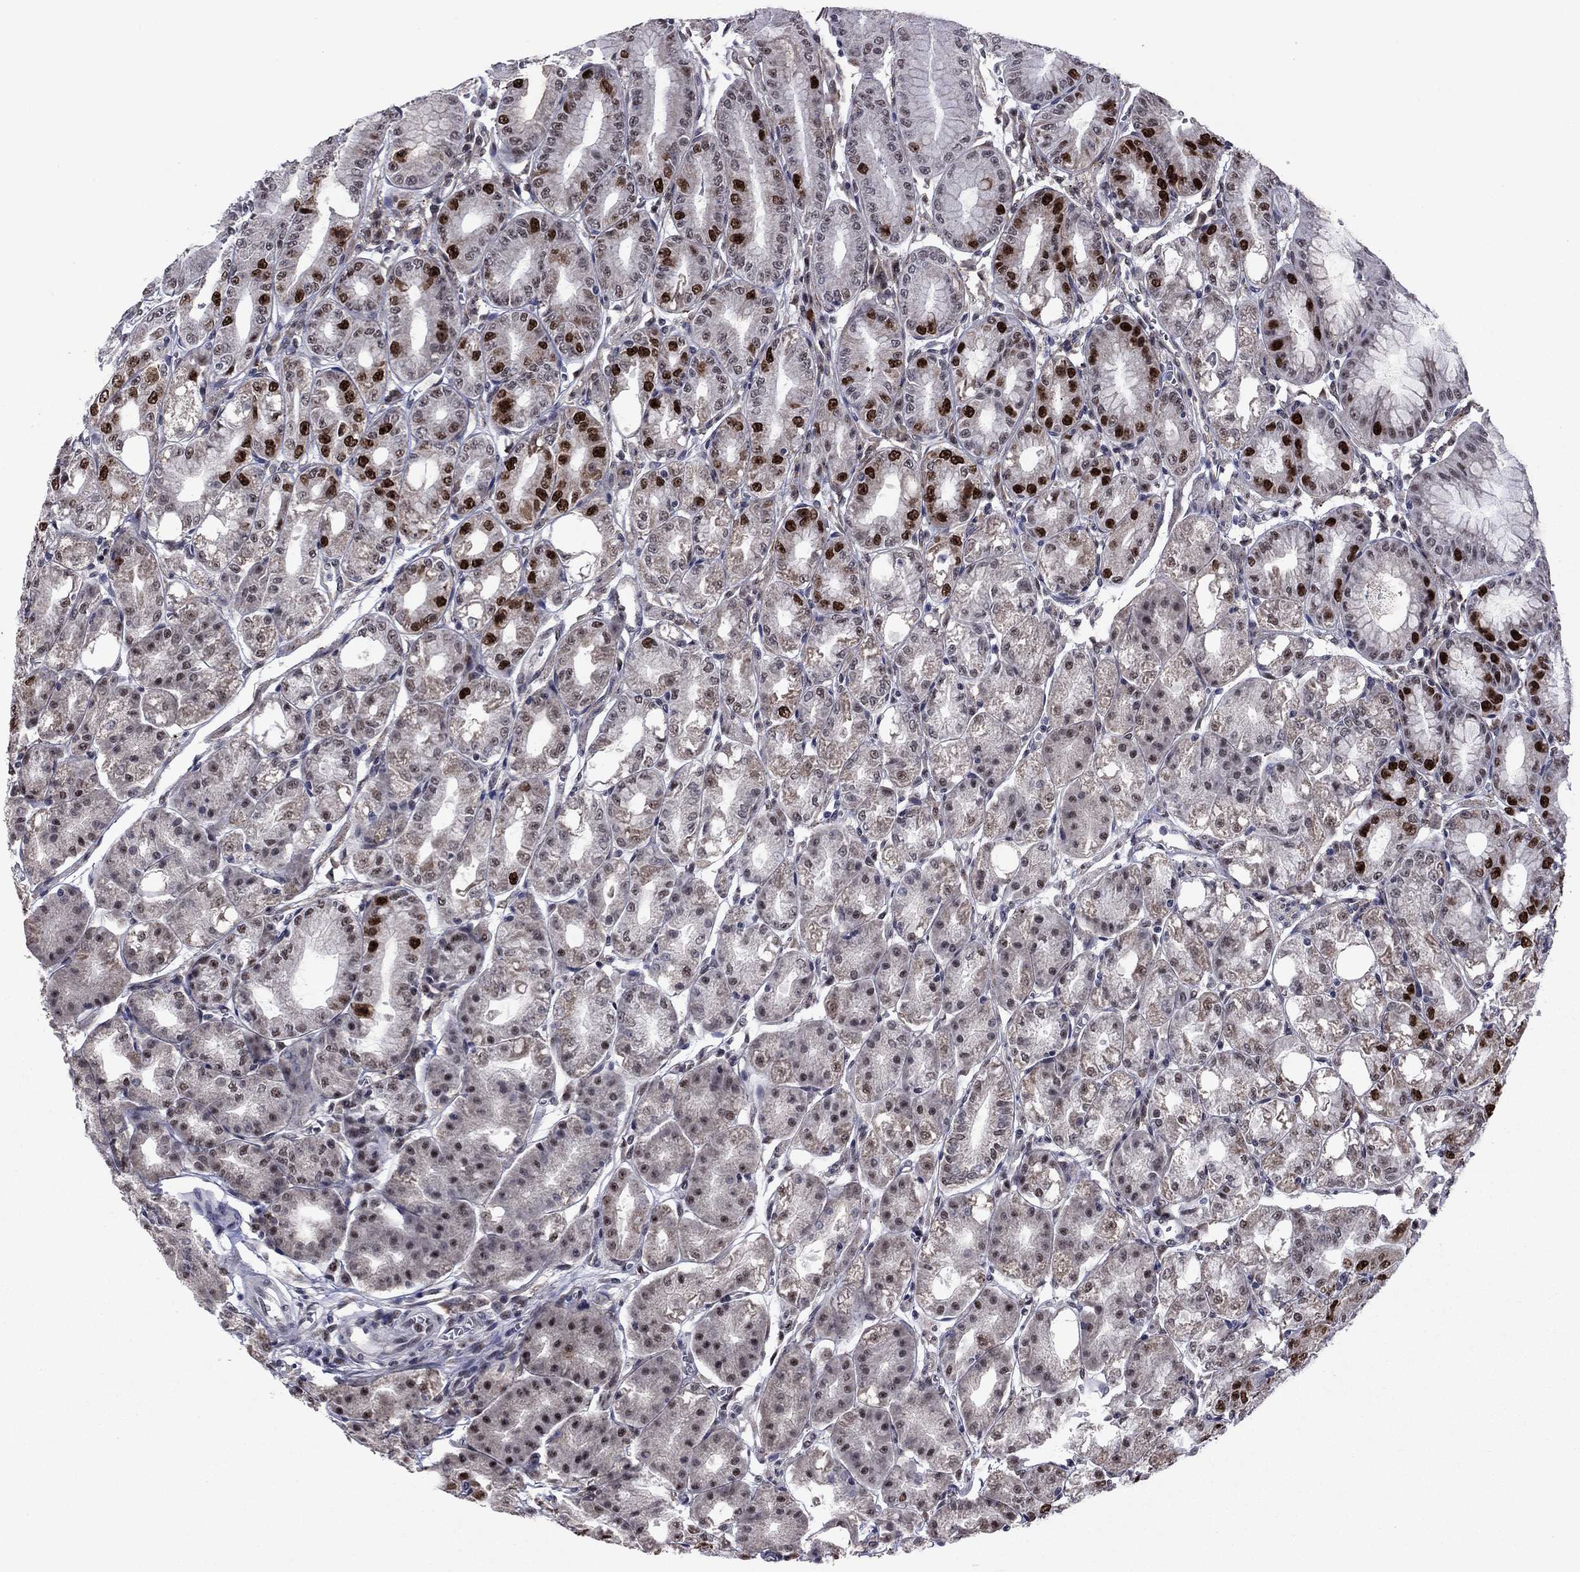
{"staining": {"intensity": "strong", "quantity": "<25%", "location": "cytoplasmic/membranous,nuclear"}, "tissue": "stomach", "cell_type": "Glandular cells", "image_type": "normal", "snomed": [{"axis": "morphology", "description": "Normal tissue, NOS"}, {"axis": "topography", "description": "Stomach, lower"}], "caption": "Immunohistochemical staining of normal stomach exhibits medium levels of strong cytoplasmic/membranous,nuclear expression in about <25% of glandular cells. (brown staining indicates protein expression, while blue staining denotes nuclei).", "gene": "CDCA5", "patient": {"sex": "male", "age": 71}}